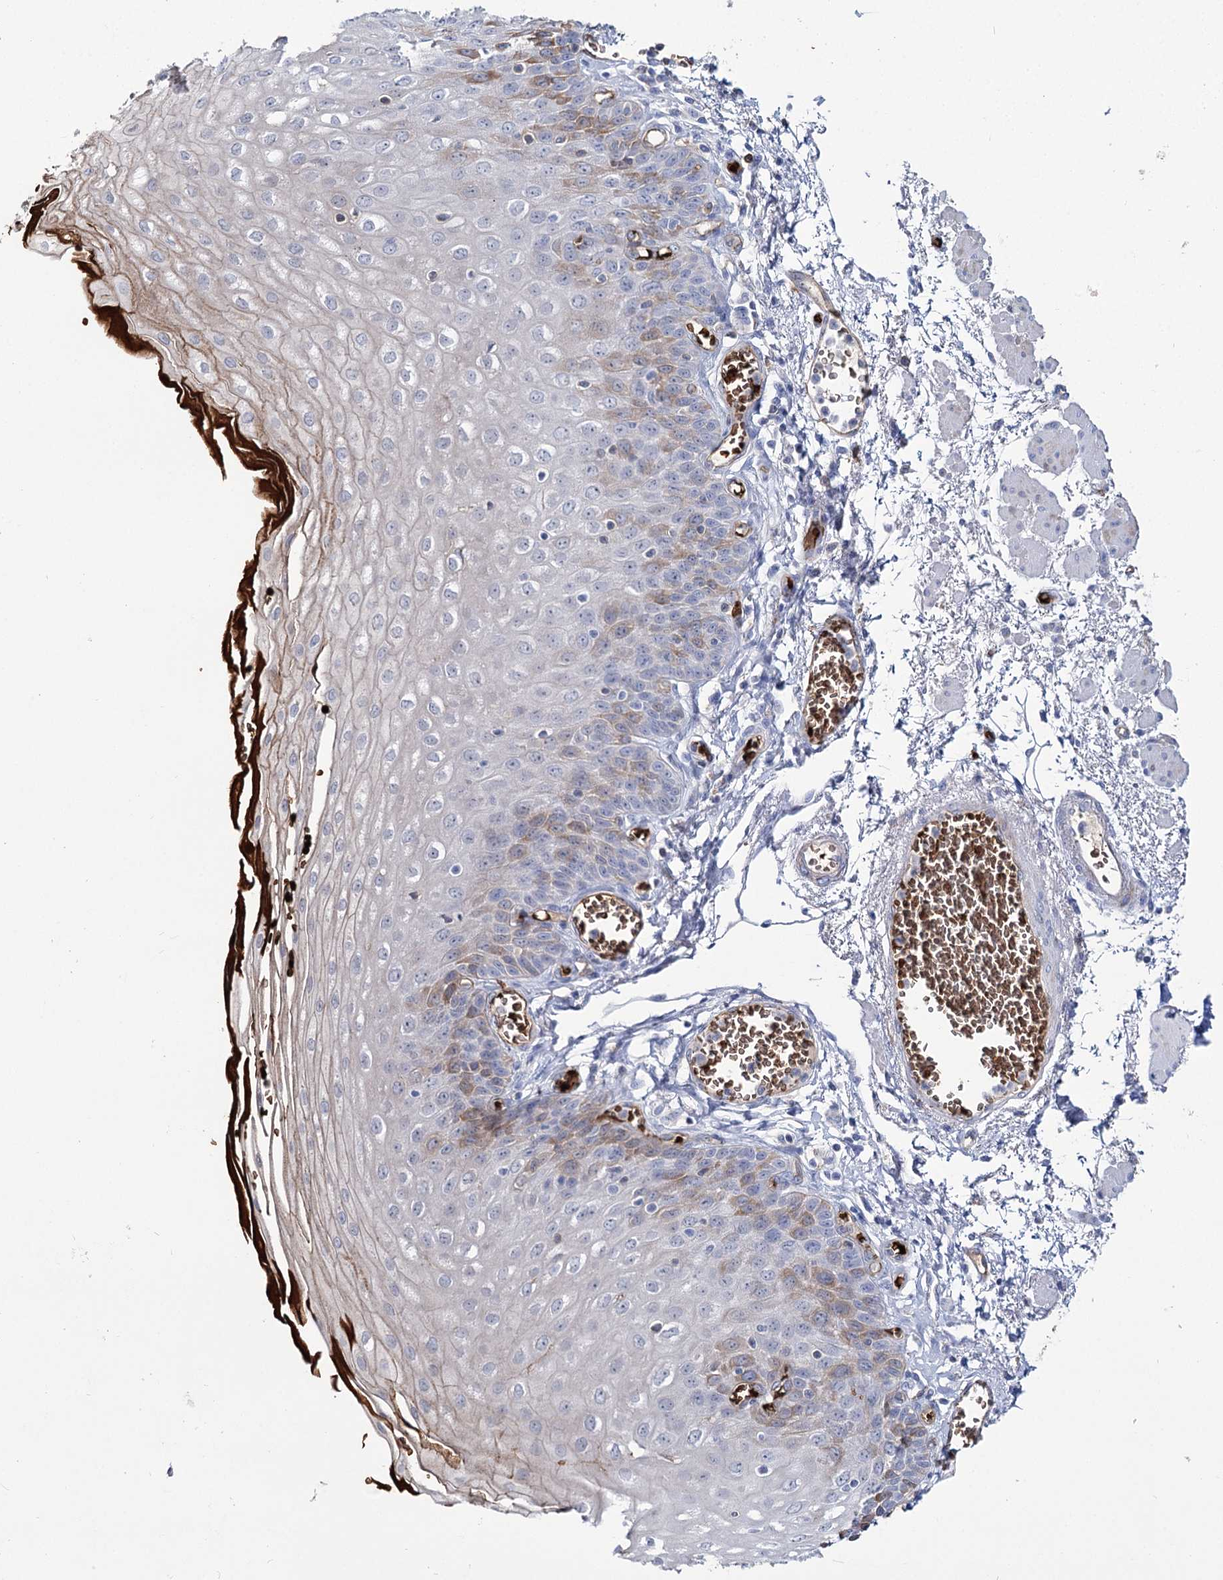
{"staining": {"intensity": "moderate", "quantity": "<25%", "location": "cytoplasmic/membranous"}, "tissue": "esophagus", "cell_type": "Squamous epithelial cells", "image_type": "normal", "snomed": [{"axis": "morphology", "description": "Normal tissue, NOS"}, {"axis": "topography", "description": "Esophagus"}], "caption": "Esophagus was stained to show a protein in brown. There is low levels of moderate cytoplasmic/membranous staining in about <25% of squamous epithelial cells.", "gene": "GBF1", "patient": {"sex": "male", "age": 81}}